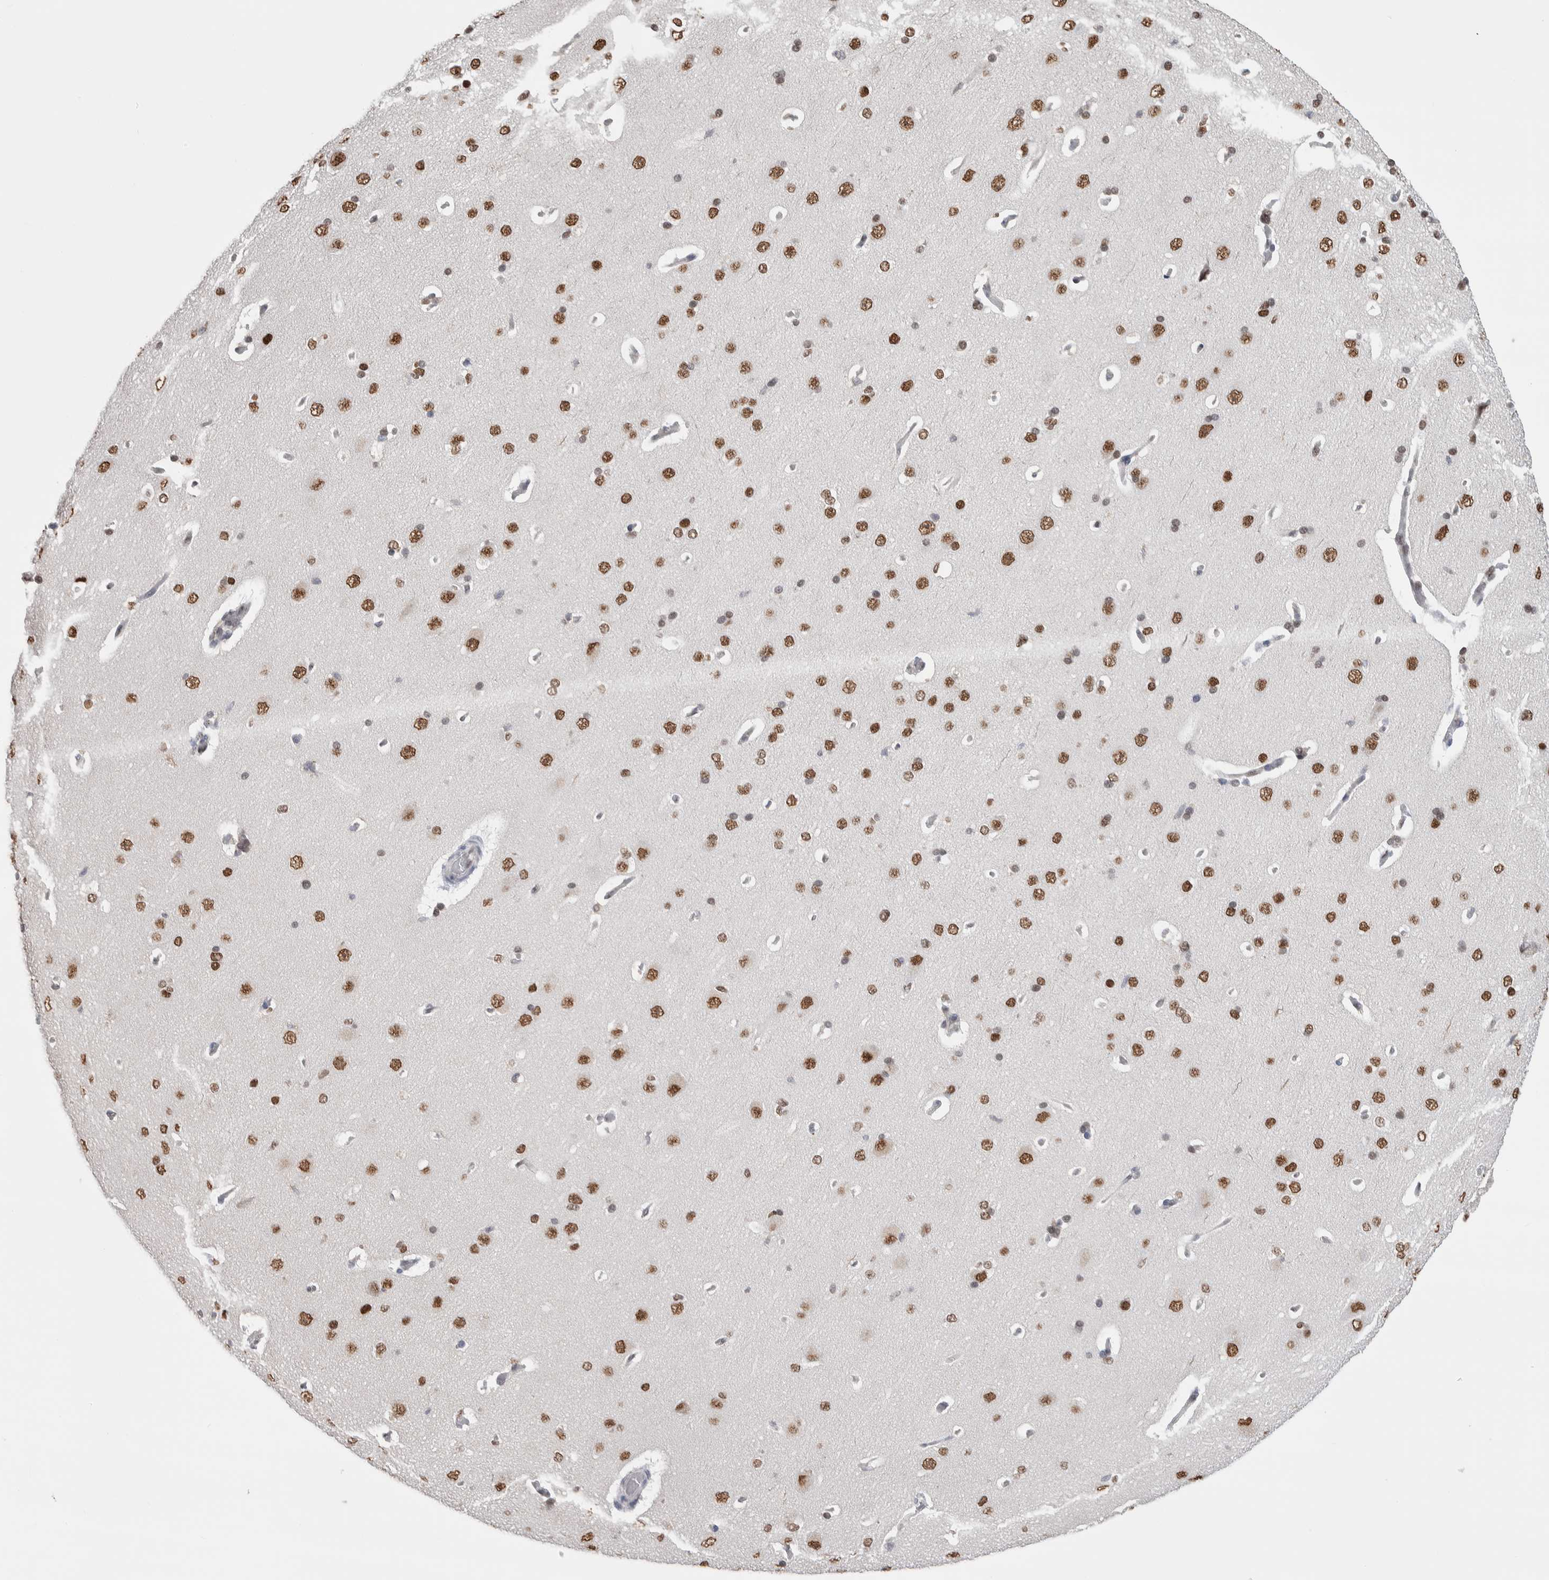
{"staining": {"intensity": "negative", "quantity": "none", "location": "none"}, "tissue": "cerebral cortex", "cell_type": "Endothelial cells", "image_type": "normal", "snomed": [{"axis": "morphology", "description": "Normal tissue, NOS"}, {"axis": "topography", "description": "Cerebral cortex"}], "caption": "The micrograph displays no significant positivity in endothelial cells of cerebral cortex.", "gene": "ZBTB49", "patient": {"sex": "male", "age": 62}}